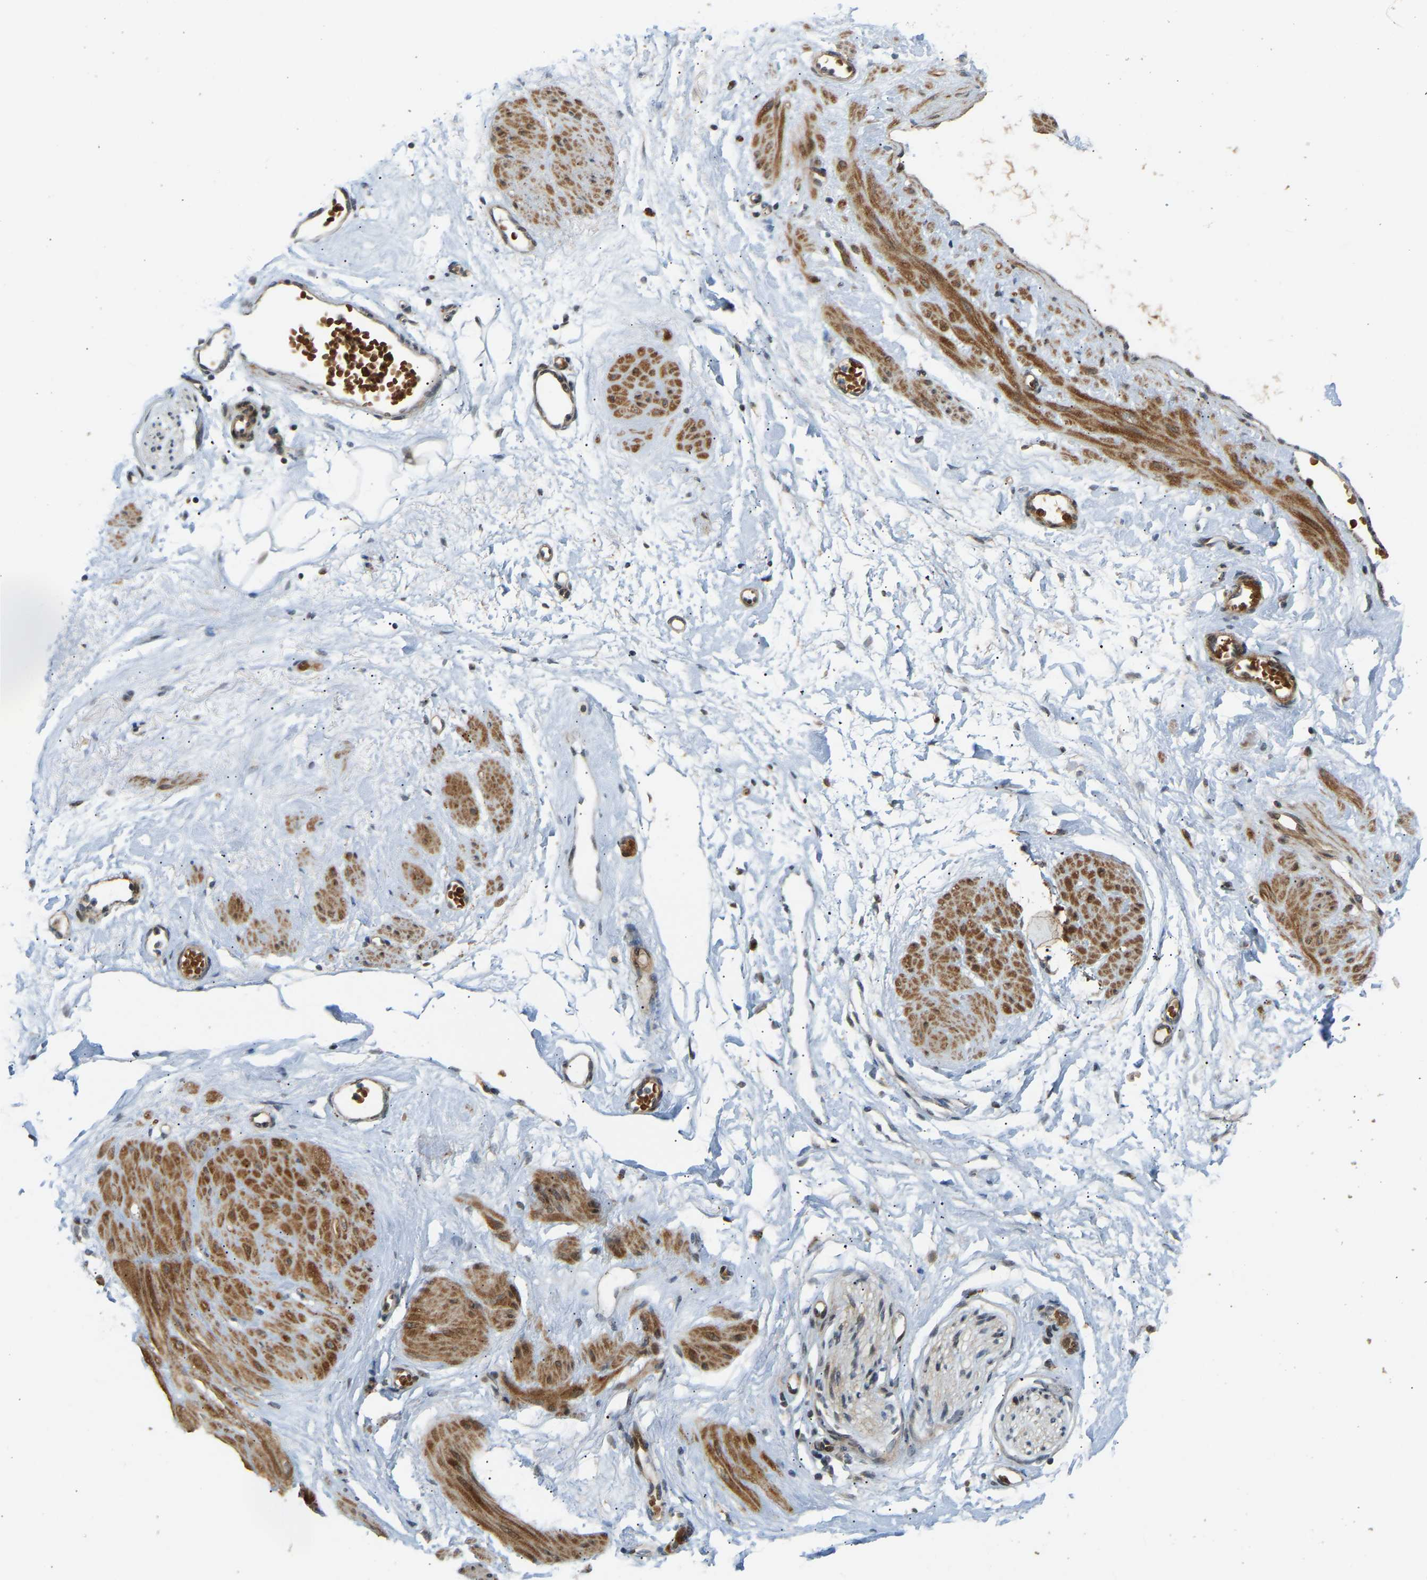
{"staining": {"intensity": "negative", "quantity": "none", "location": "none"}, "tissue": "adipose tissue", "cell_type": "Adipocytes", "image_type": "normal", "snomed": [{"axis": "morphology", "description": "Normal tissue, NOS"}, {"axis": "topography", "description": "Soft tissue"}], "caption": "Adipocytes are negative for brown protein staining in unremarkable adipose tissue. Brightfield microscopy of immunohistochemistry stained with DAB (3,3'-diaminobenzidine) (brown) and hematoxylin (blue), captured at high magnification.", "gene": "POGLUT2", "patient": {"sex": "male", "age": 72}}